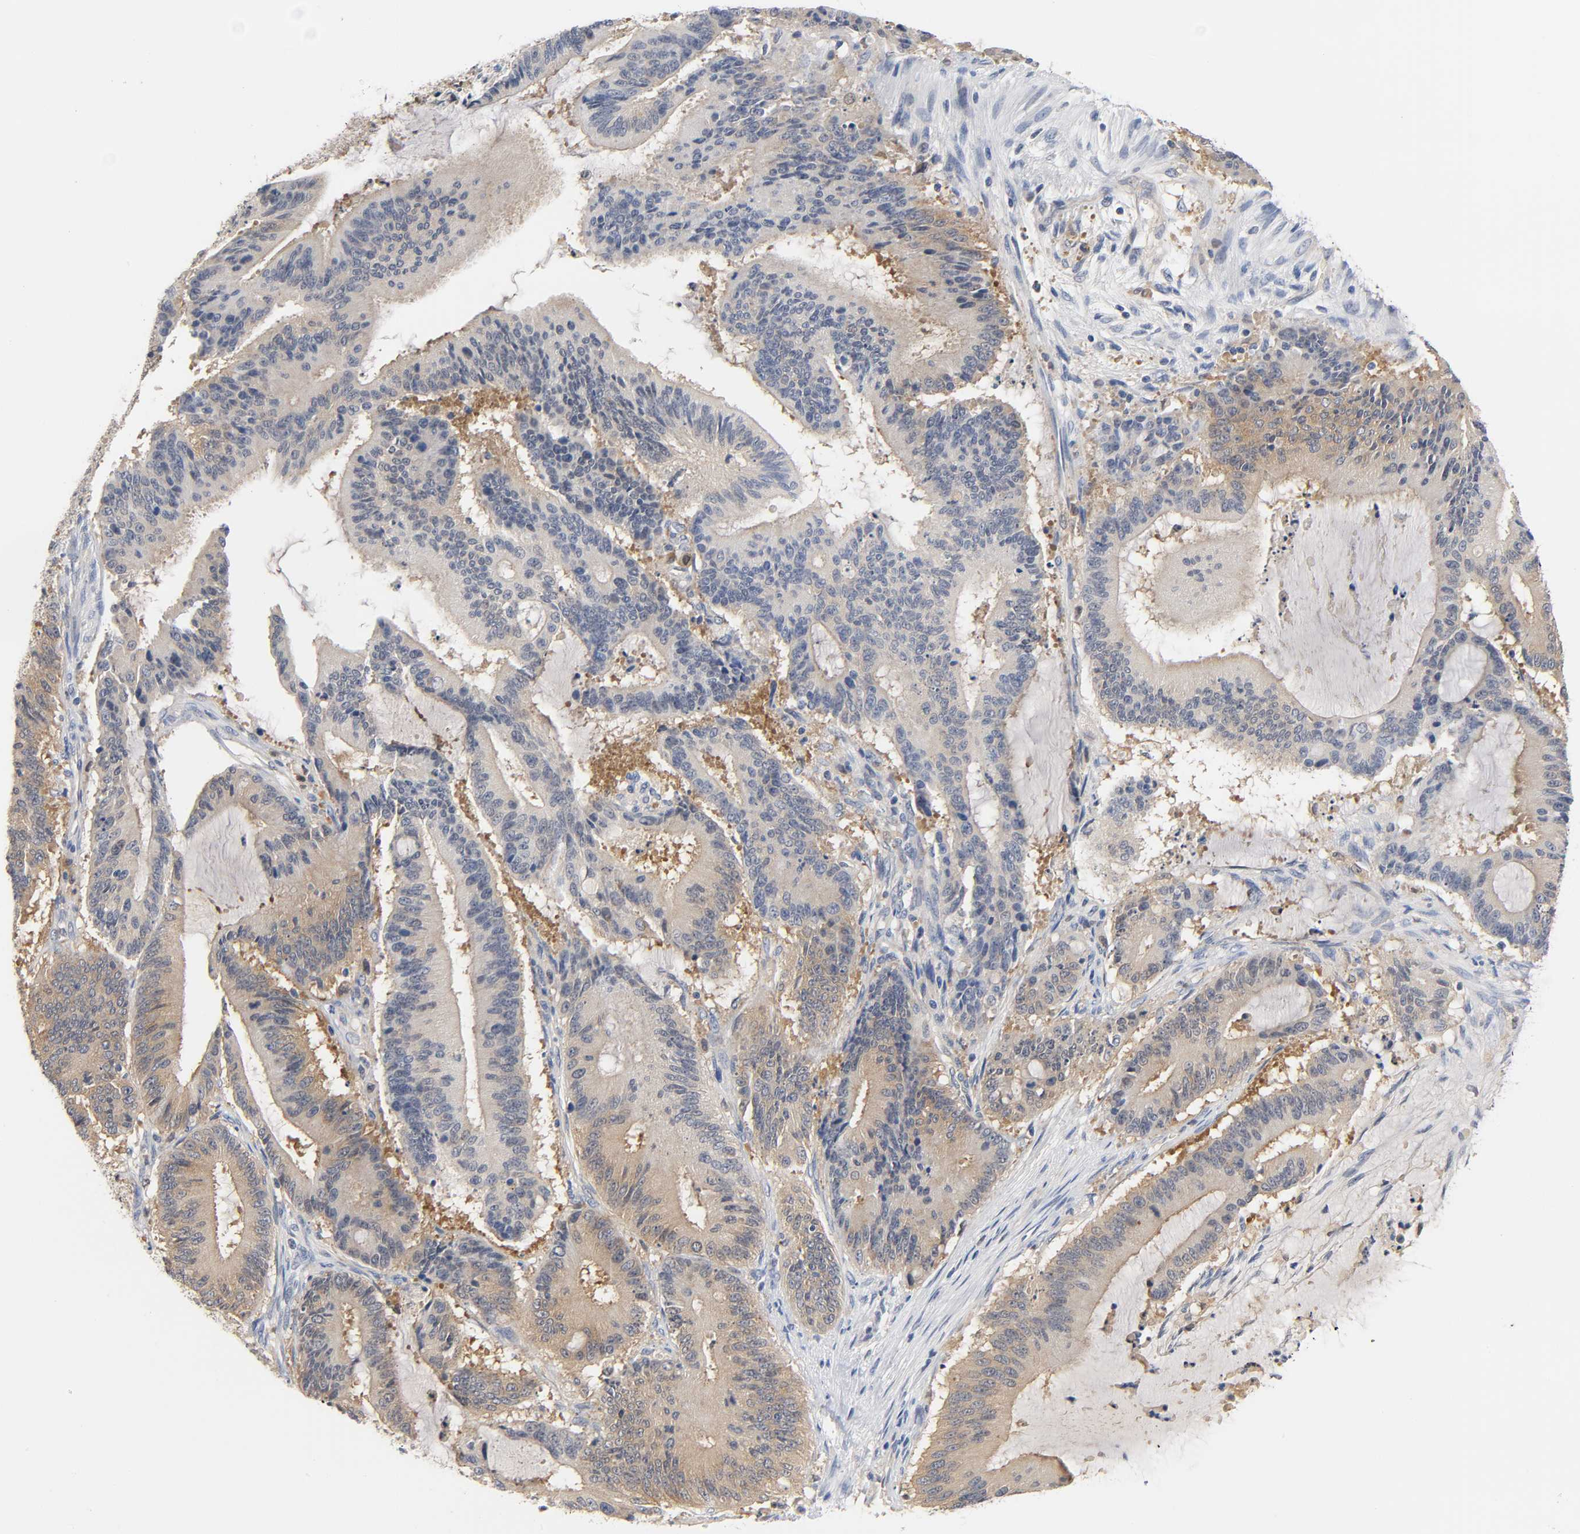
{"staining": {"intensity": "moderate", "quantity": ">75%", "location": "cytoplasmic/membranous"}, "tissue": "liver cancer", "cell_type": "Tumor cells", "image_type": "cancer", "snomed": [{"axis": "morphology", "description": "Cholangiocarcinoma"}, {"axis": "topography", "description": "Liver"}], "caption": "This photomicrograph shows immunohistochemistry (IHC) staining of liver cancer, with medium moderate cytoplasmic/membranous staining in about >75% of tumor cells.", "gene": "FYN", "patient": {"sex": "female", "age": 73}}